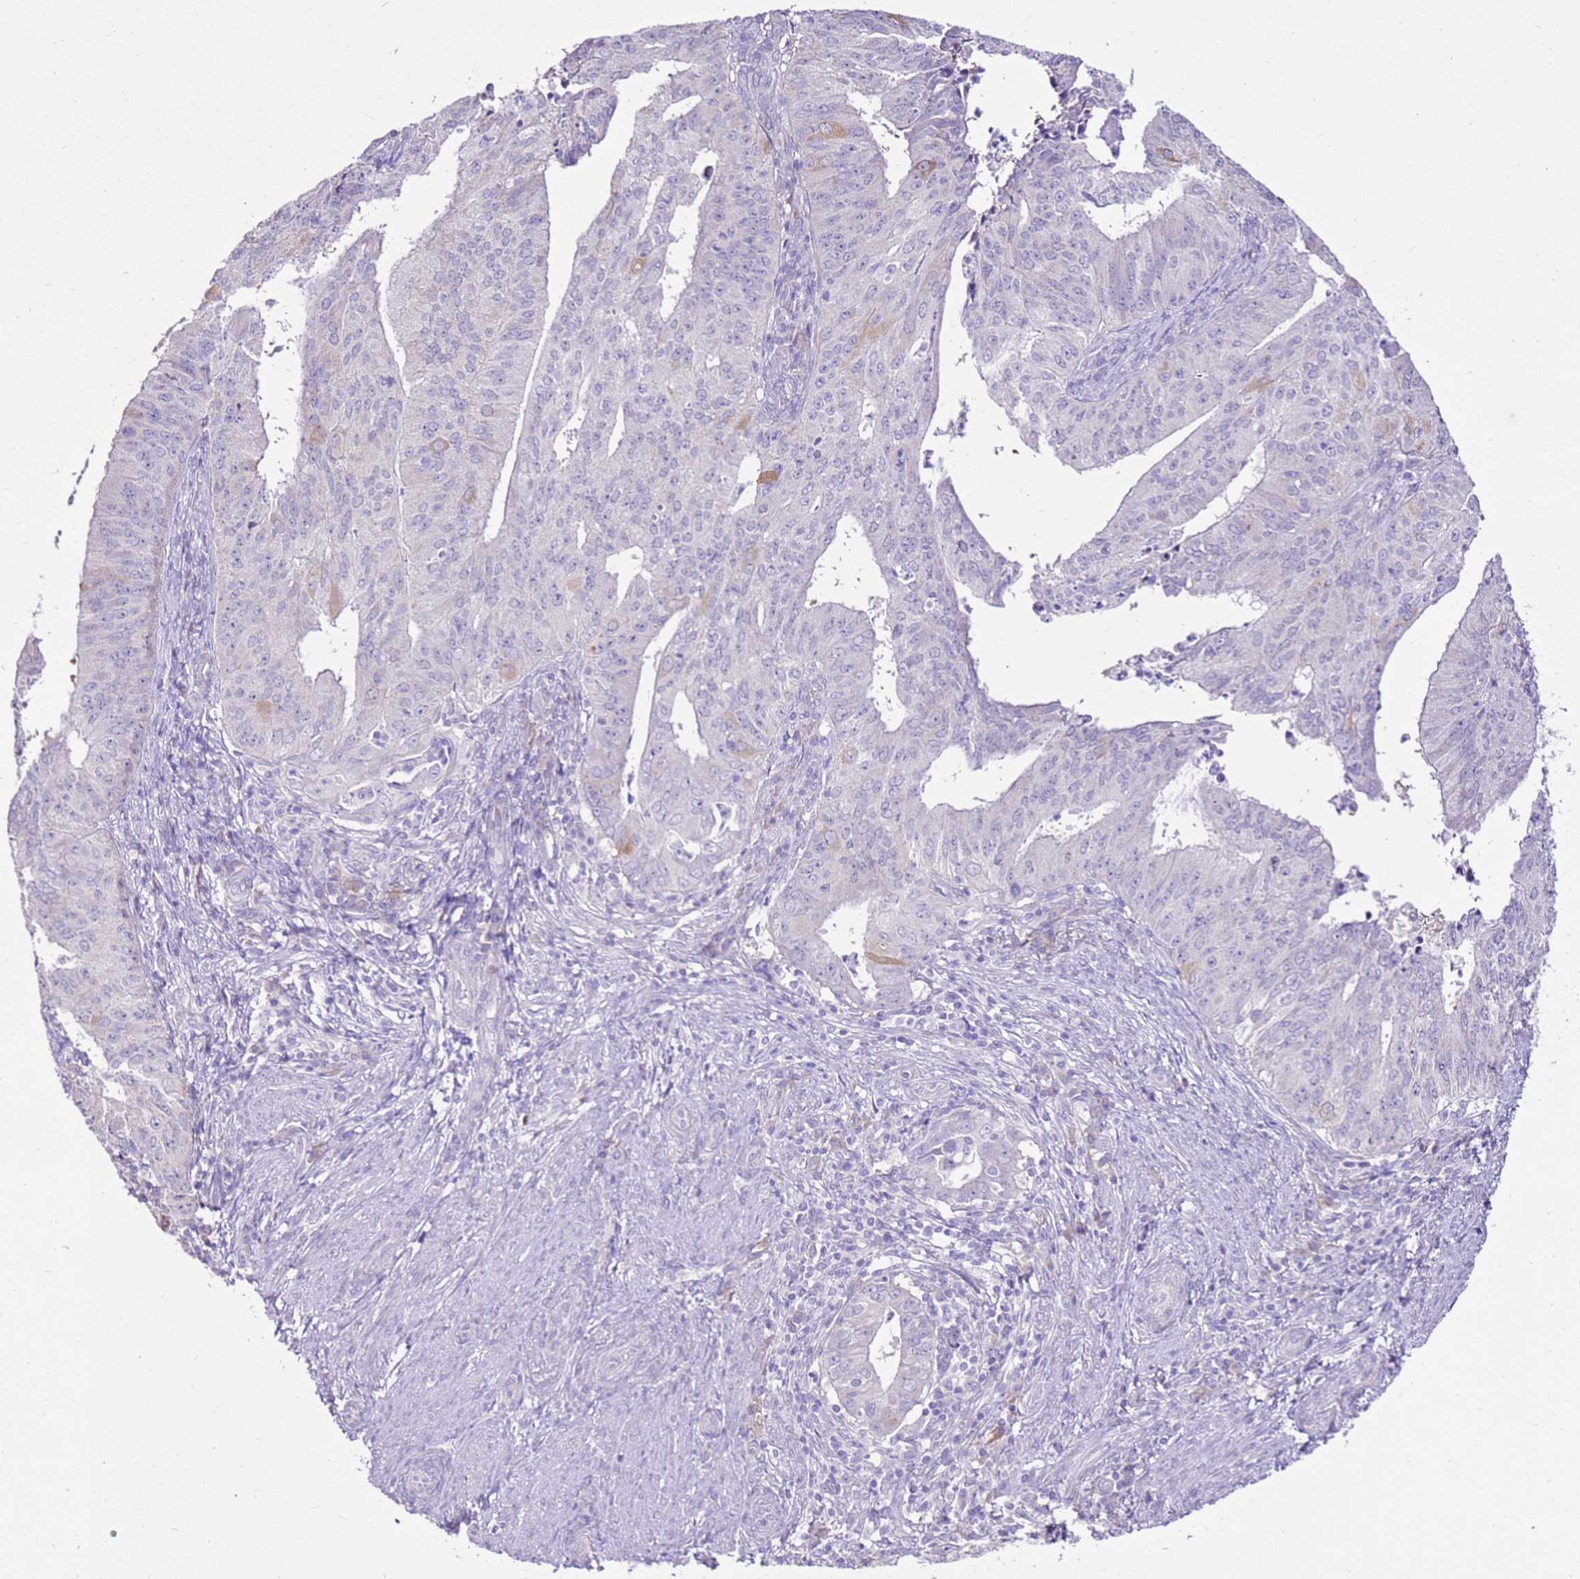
{"staining": {"intensity": "negative", "quantity": "none", "location": "none"}, "tissue": "endometrial cancer", "cell_type": "Tumor cells", "image_type": "cancer", "snomed": [{"axis": "morphology", "description": "Adenocarcinoma, NOS"}, {"axis": "topography", "description": "Endometrium"}], "caption": "A high-resolution photomicrograph shows IHC staining of endometrial cancer, which demonstrates no significant expression in tumor cells.", "gene": "SLC38A5", "patient": {"sex": "female", "age": 50}}